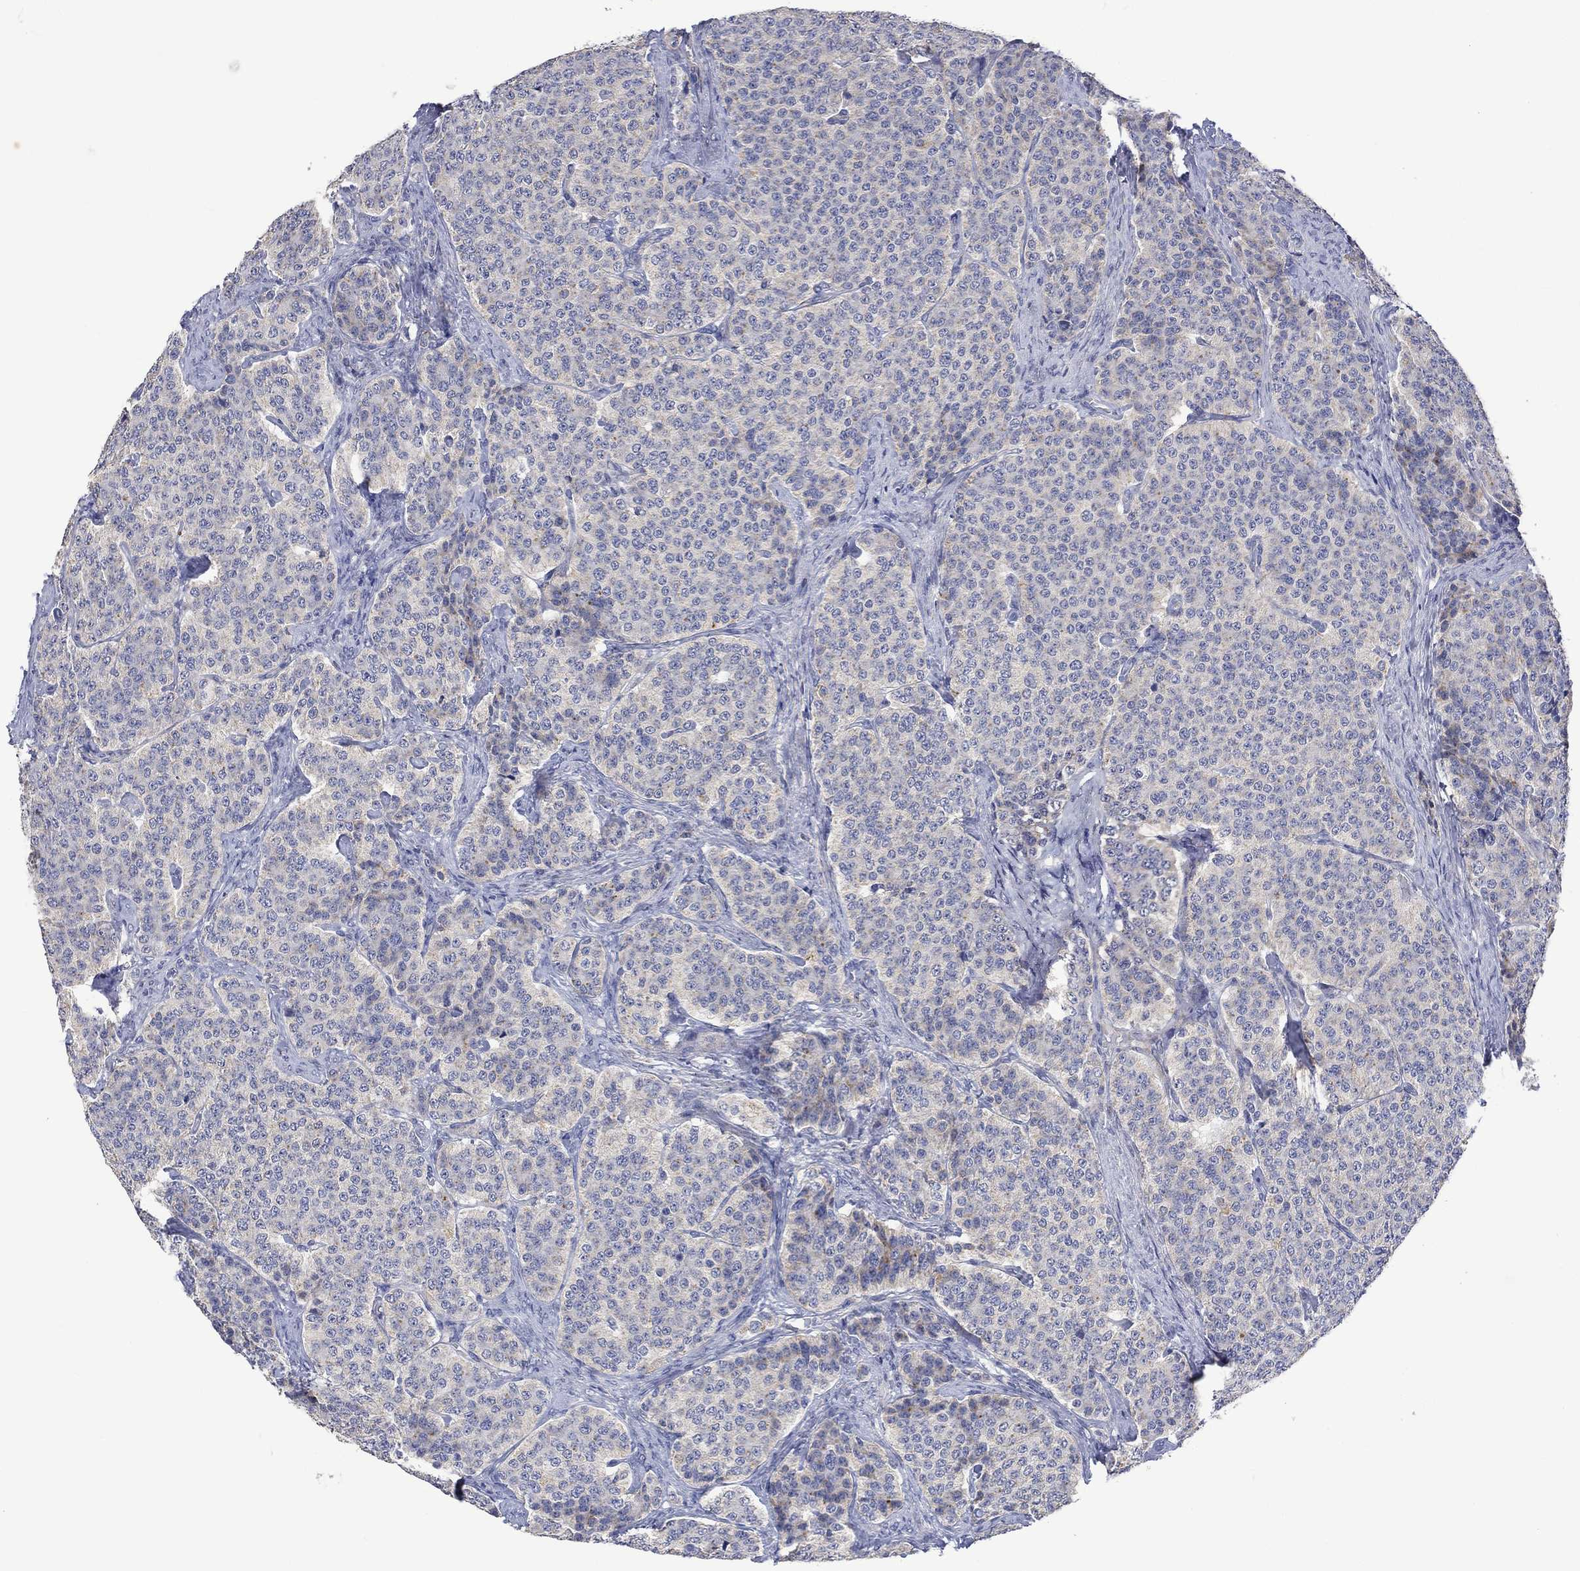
{"staining": {"intensity": "negative", "quantity": "none", "location": "none"}, "tissue": "carcinoid", "cell_type": "Tumor cells", "image_type": "cancer", "snomed": [{"axis": "morphology", "description": "Carcinoid, malignant, NOS"}, {"axis": "topography", "description": "Small intestine"}], "caption": "Immunohistochemistry (IHC) of carcinoid (malignant) demonstrates no staining in tumor cells. (Brightfield microscopy of DAB immunohistochemistry at high magnification).", "gene": "SLC48A1", "patient": {"sex": "female", "age": 58}}